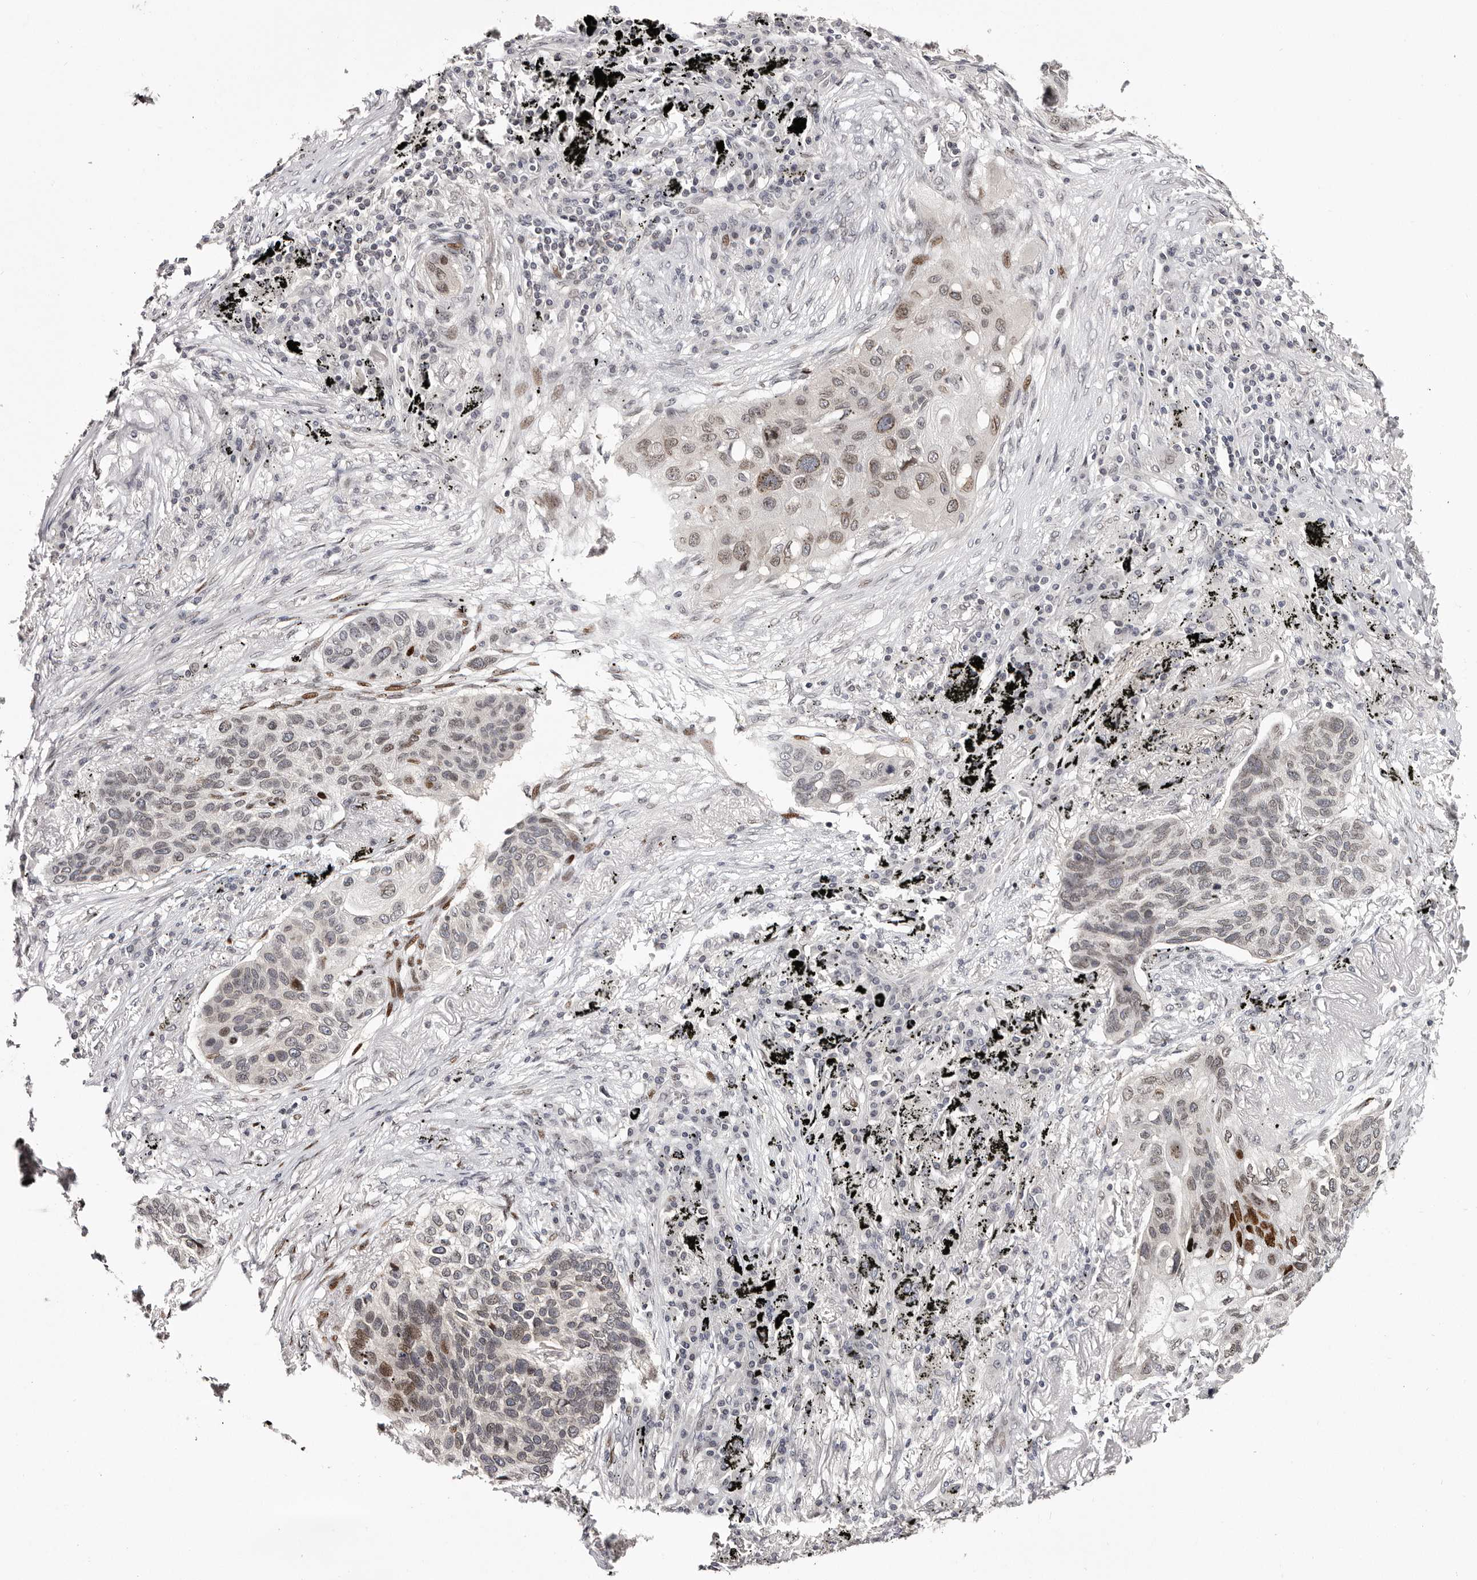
{"staining": {"intensity": "moderate", "quantity": "25%-75%", "location": "cytoplasmic/membranous,nuclear"}, "tissue": "lung cancer", "cell_type": "Tumor cells", "image_type": "cancer", "snomed": [{"axis": "morphology", "description": "Squamous cell carcinoma, NOS"}, {"axis": "topography", "description": "Lung"}], "caption": "IHC of human lung cancer (squamous cell carcinoma) reveals medium levels of moderate cytoplasmic/membranous and nuclear expression in about 25%-75% of tumor cells. Nuclei are stained in blue.", "gene": "NUP153", "patient": {"sex": "female", "age": 63}}